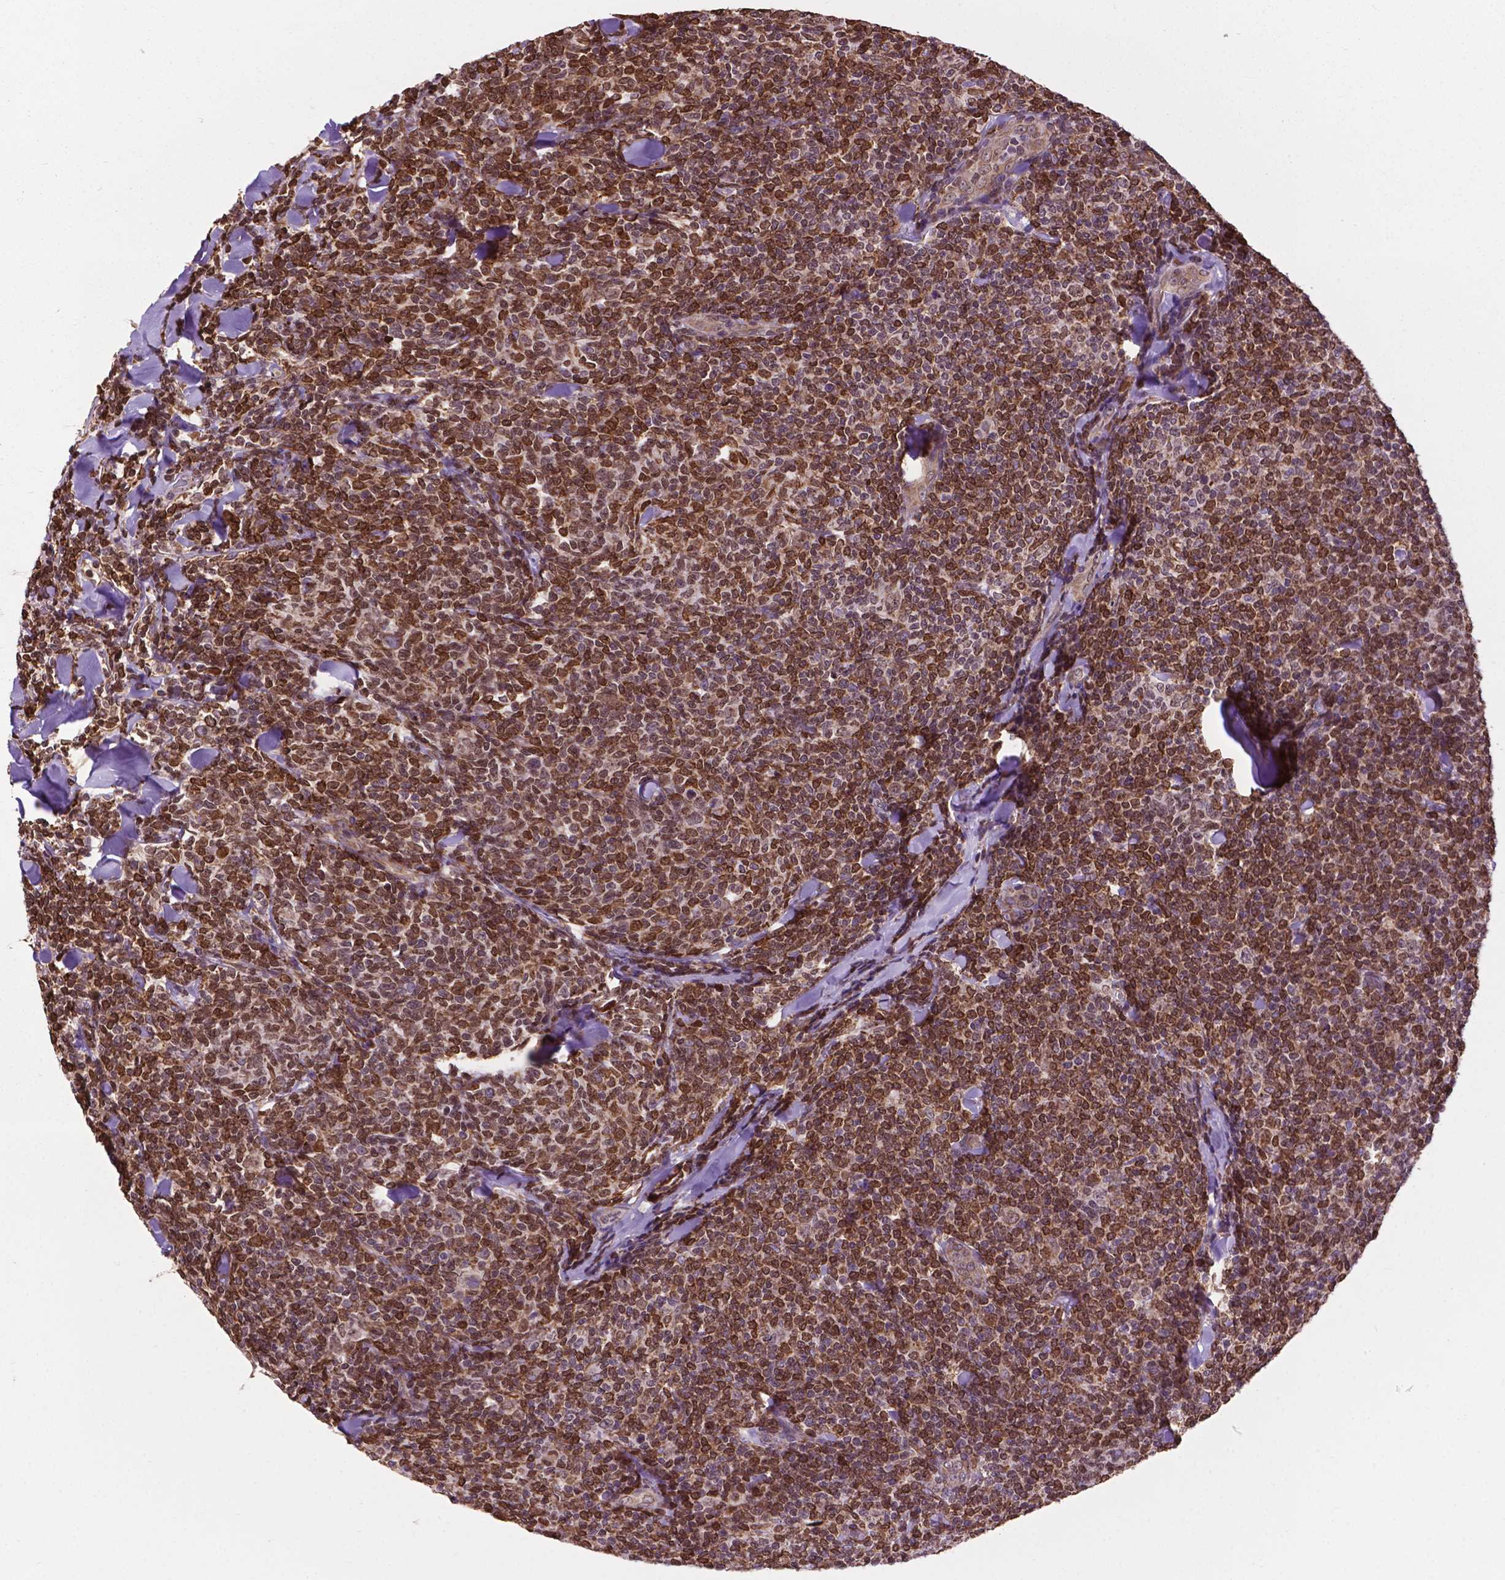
{"staining": {"intensity": "strong", "quantity": ">75%", "location": "cytoplasmic/membranous,nuclear"}, "tissue": "lymphoma", "cell_type": "Tumor cells", "image_type": "cancer", "snomed": [{"axis": "morphology", "description": "Malignant lymphoma, non-Hodgkin's type, Low grade"}, {"axis": "topography", "description": "Lymph node"}], "caption": "High-power microscopy captured an IHC photomicrograph of malignant lymphoma, non-Hodgkin's type (low-grade), revealing strong cytoplasmic/membranous and nuclear staining in about >75% of tumor cells. (Brightfield microscopy of DAB IHC at high magnification).", "gene": "GANAB", "patient": {"sex": "female", "age": 56}}